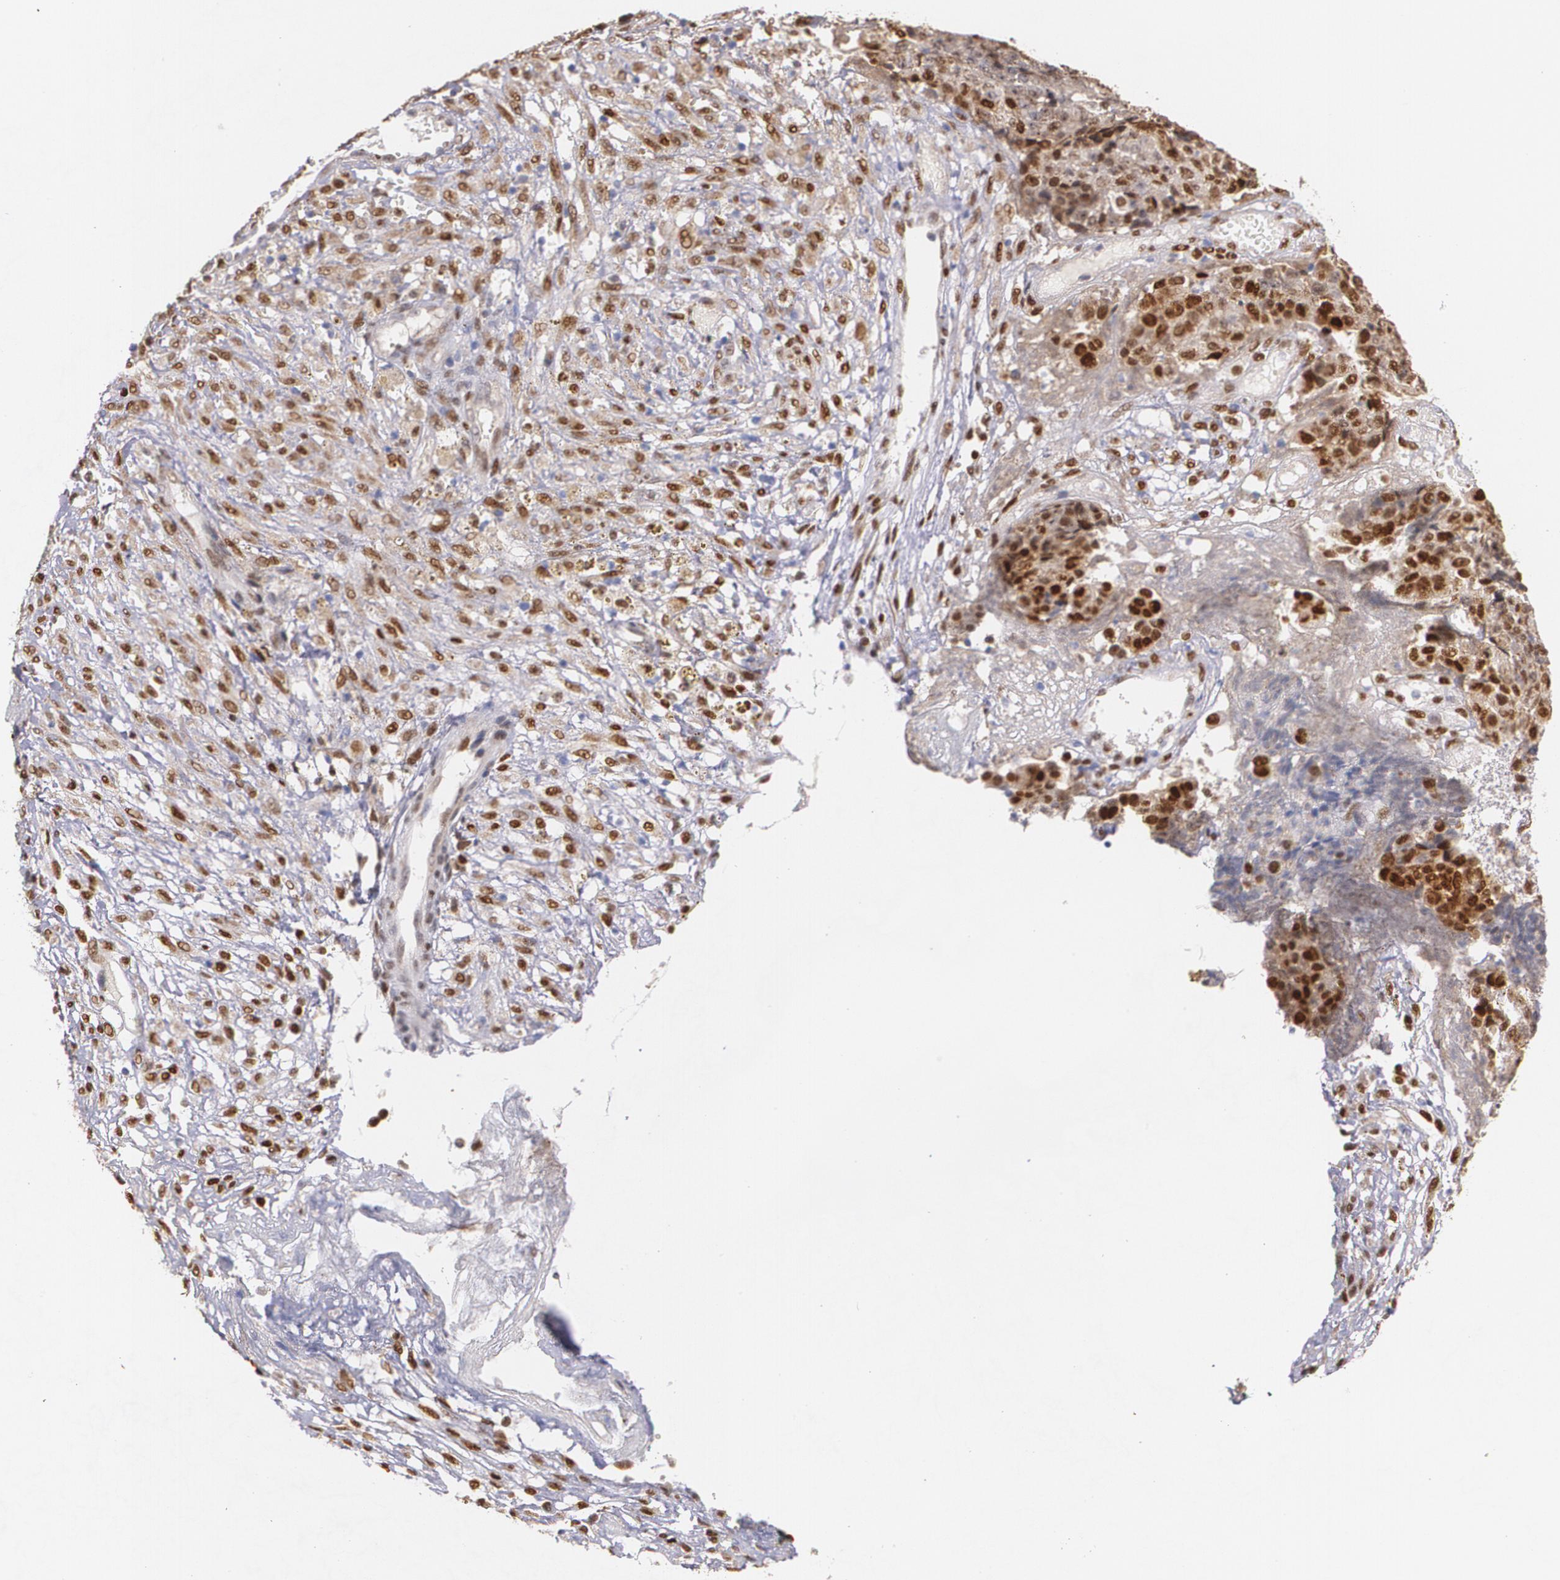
{"staining": {"intensity": "strong", "quantity": ">75%", "location": "cytoplasmic/membranous,nuclear"}, "tissue": "ovarian cancer", "cell_type": "Tumor cells", "image_type": "cancer", "snomed": [{"axis": "morphology", "description": "Carcinoma, endometroid"}, {"axis": "topography", "description": "Ovary"}], "caption": "Immunohistochemical staining of human ovarian cancer shows high levels of strong cytoplasmic/membranous and nuclear protein positivity in approximately >75% of tumor cells.", "gene": "ATF3", "patient": {"sex": "female", "age": 42}}